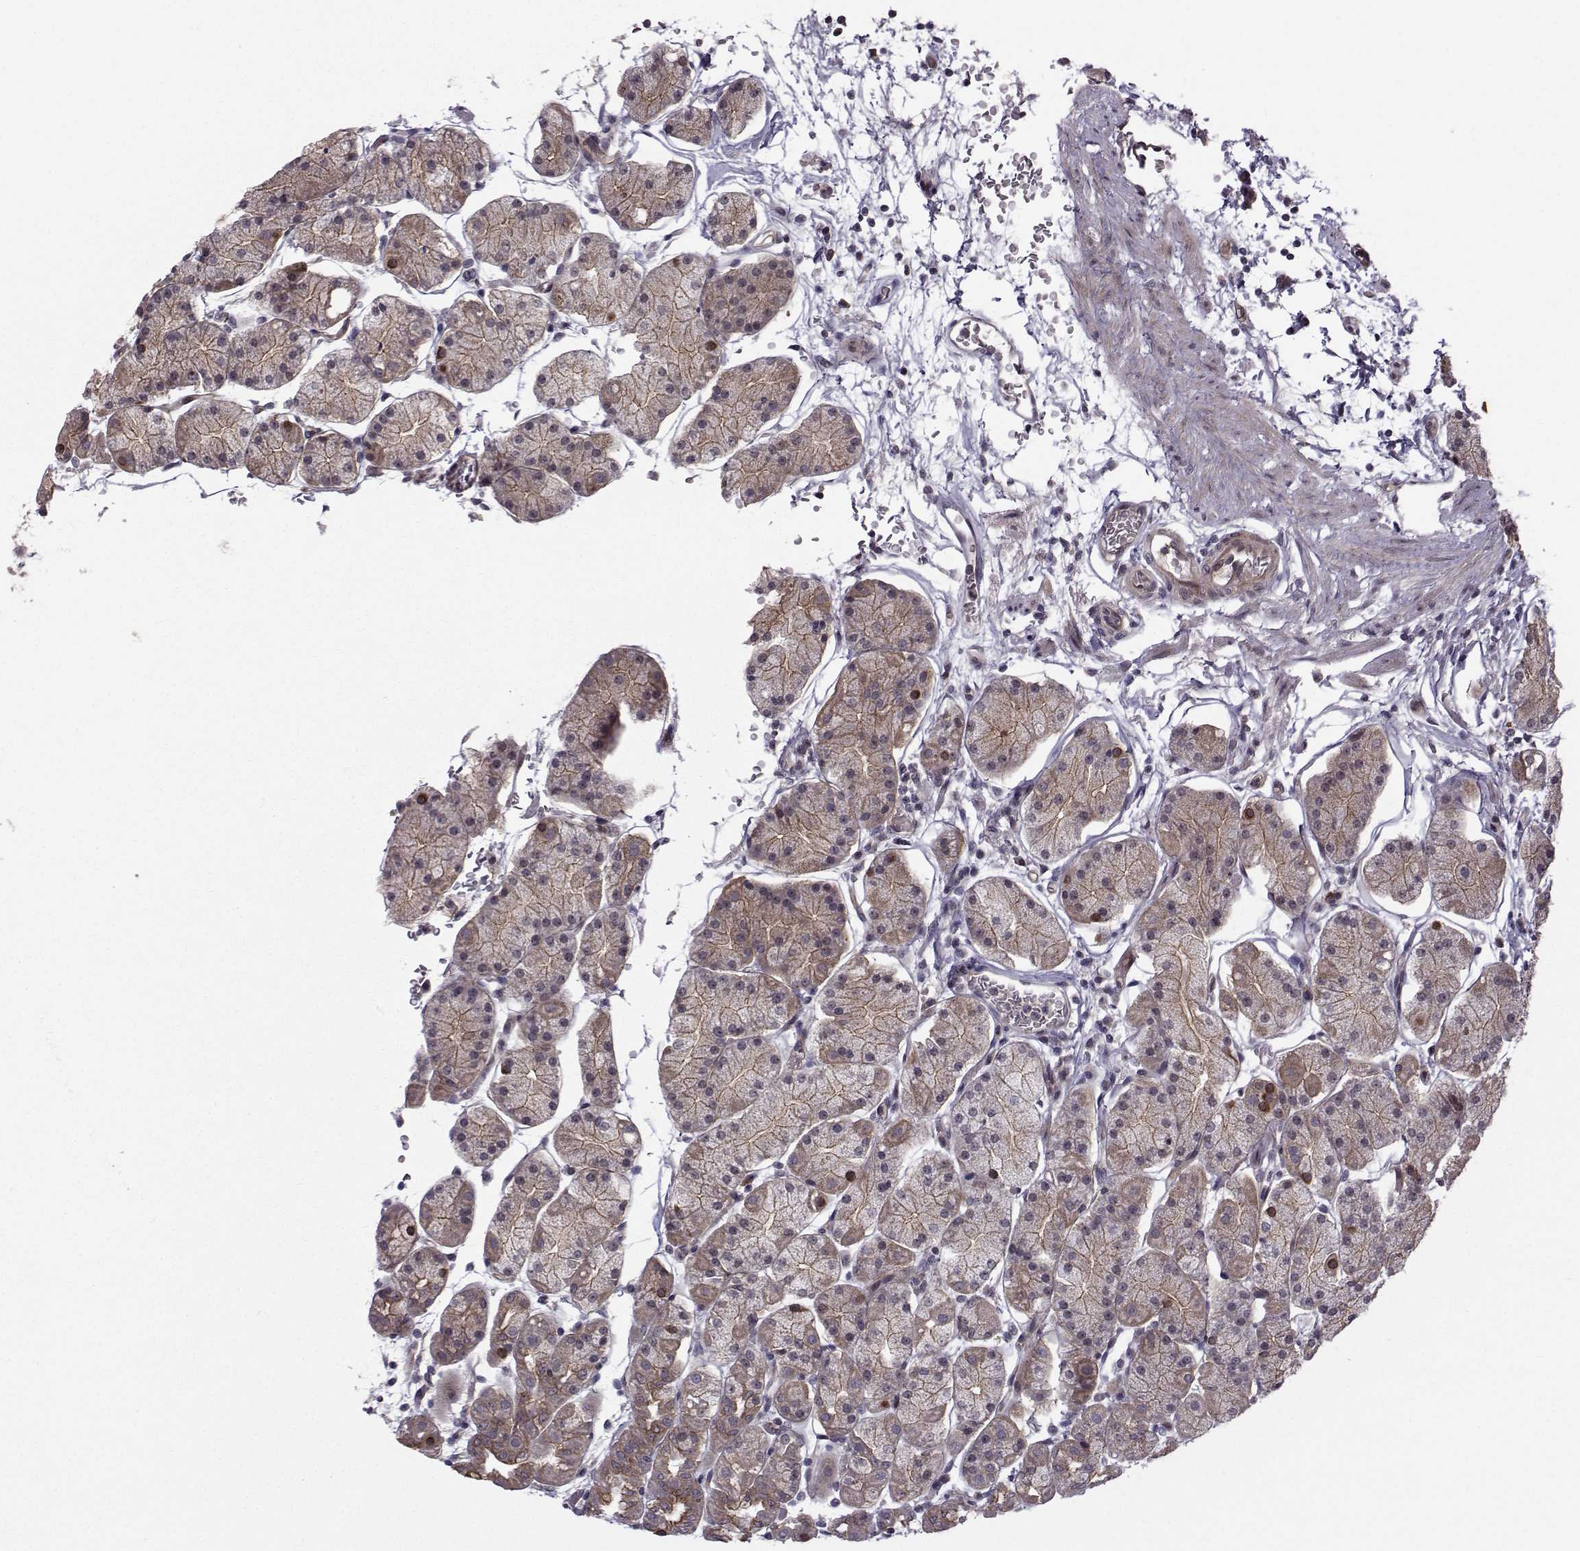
{"staining": {"intensity": "moderate", "quantity": ">75%", "location": "cytoplasmic/membranous"}, "tissue": "stomach", "cell_type": "Glandular cells", "image_type": "normal", "snomed": [{"axis": "morphology", "description": "Normal tissue, NOS"}, {"axis": "topography", "description": "Stomach"}], "caption": "Stomach stained with DAB (3,3'-diaminobenzidine) immunohistochemistry reveals medium levels of moderate cytoplasmic/membranous expression in approximately >75% of glandular cells.", "gene": "APC", "patient": {"sex": "male", "age": 54}}